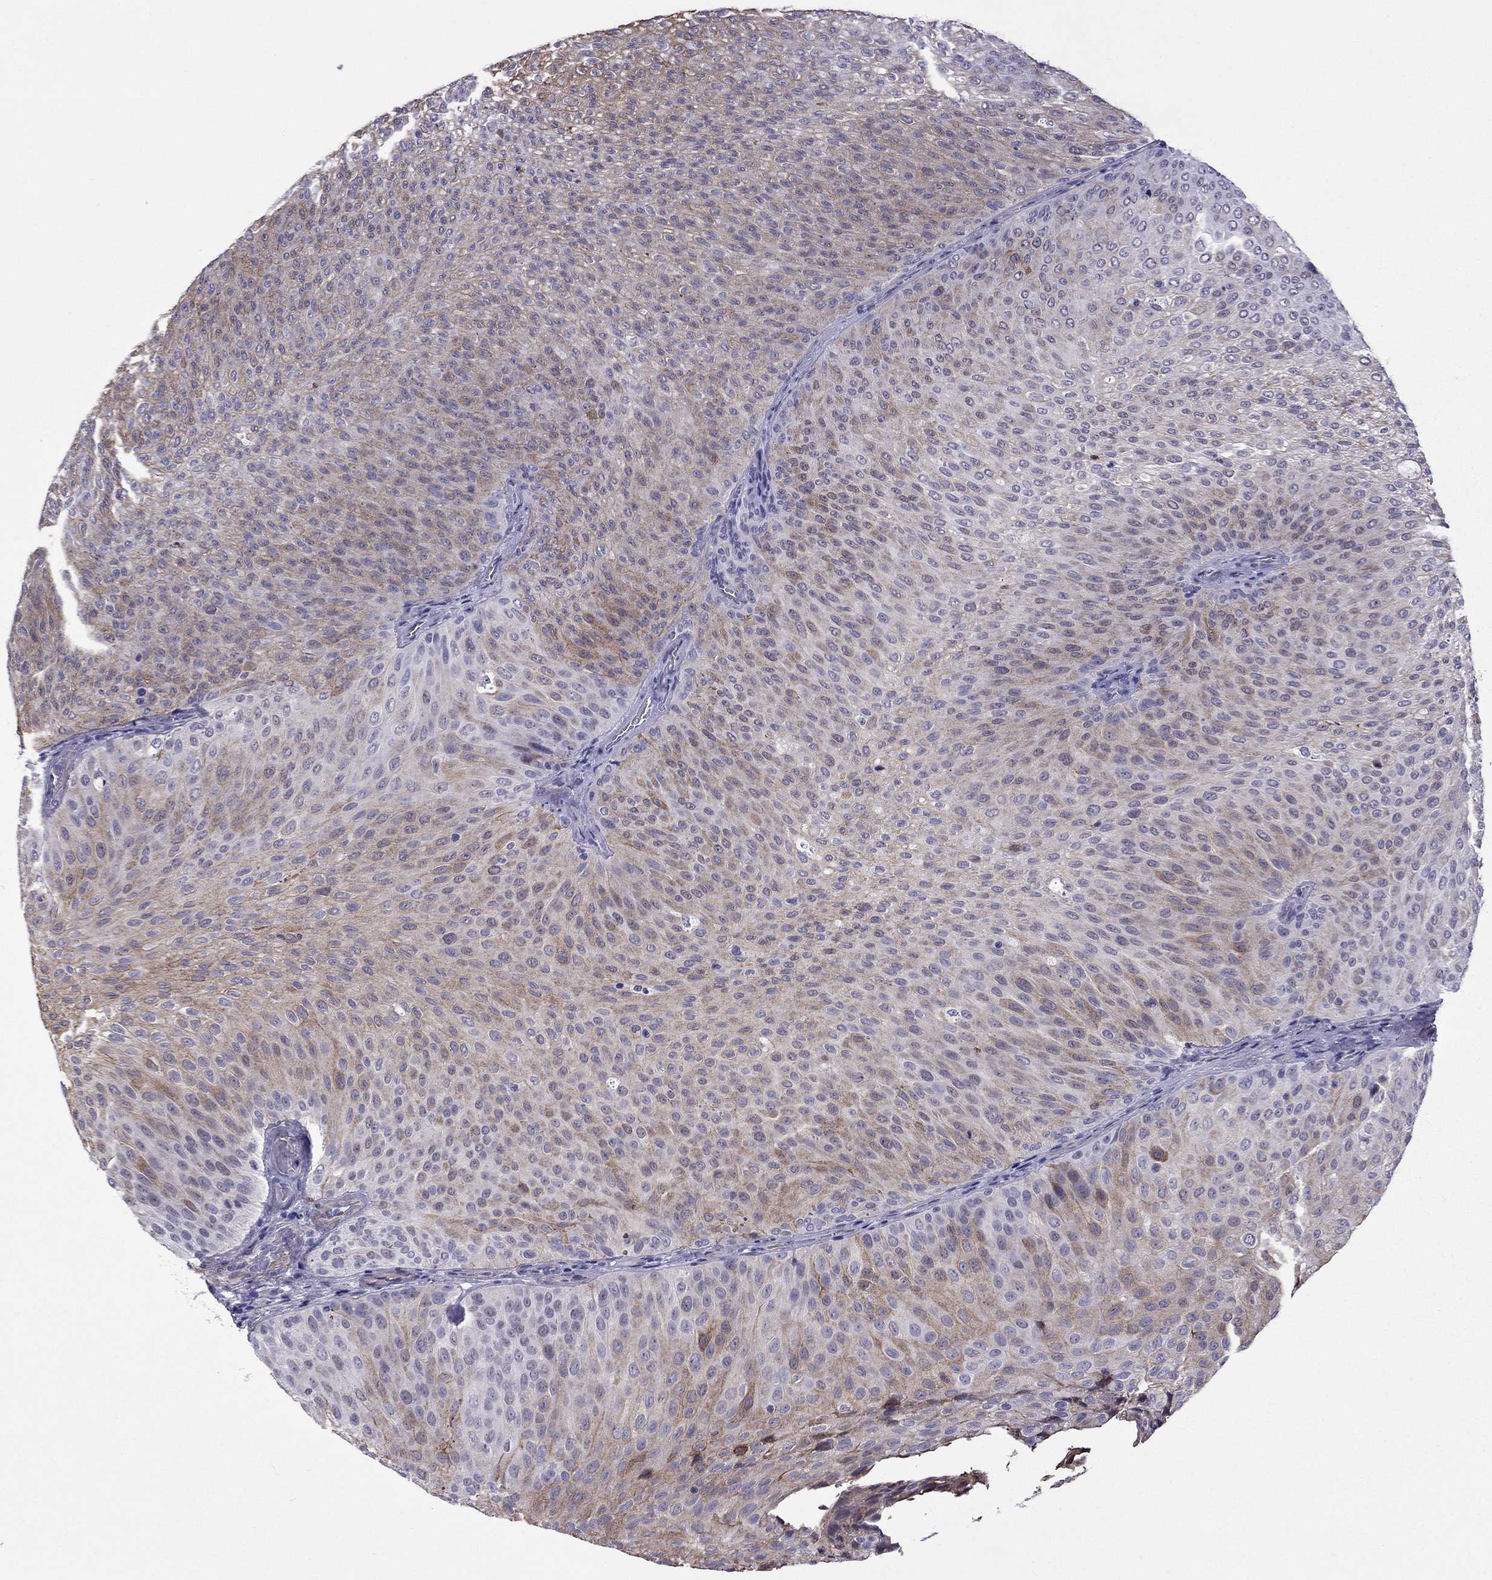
{"staining": {"intensity": "moderate", "quantity": "25%-75%", "location": "cytoplasmic/membranous"}, "tissue": "urothelial cancer", "cell_type": "Tumor cells", "image_type": "cancer", "snomed": [{"axis": "morphology", "description": "Urothelial carcinoma, Low grade"}, {"axis": "topography", "description": "Urinary bladder"}], "caption": "Low-grade urothelial carcinoma tissue shows moderate cytoplasmic/membranous staining in approximately 25%-75% of tumor cells, visualized by immunohistochemistry.", "gene": "CHRNA5", "patient": {"sex": "male", "age": 78}}